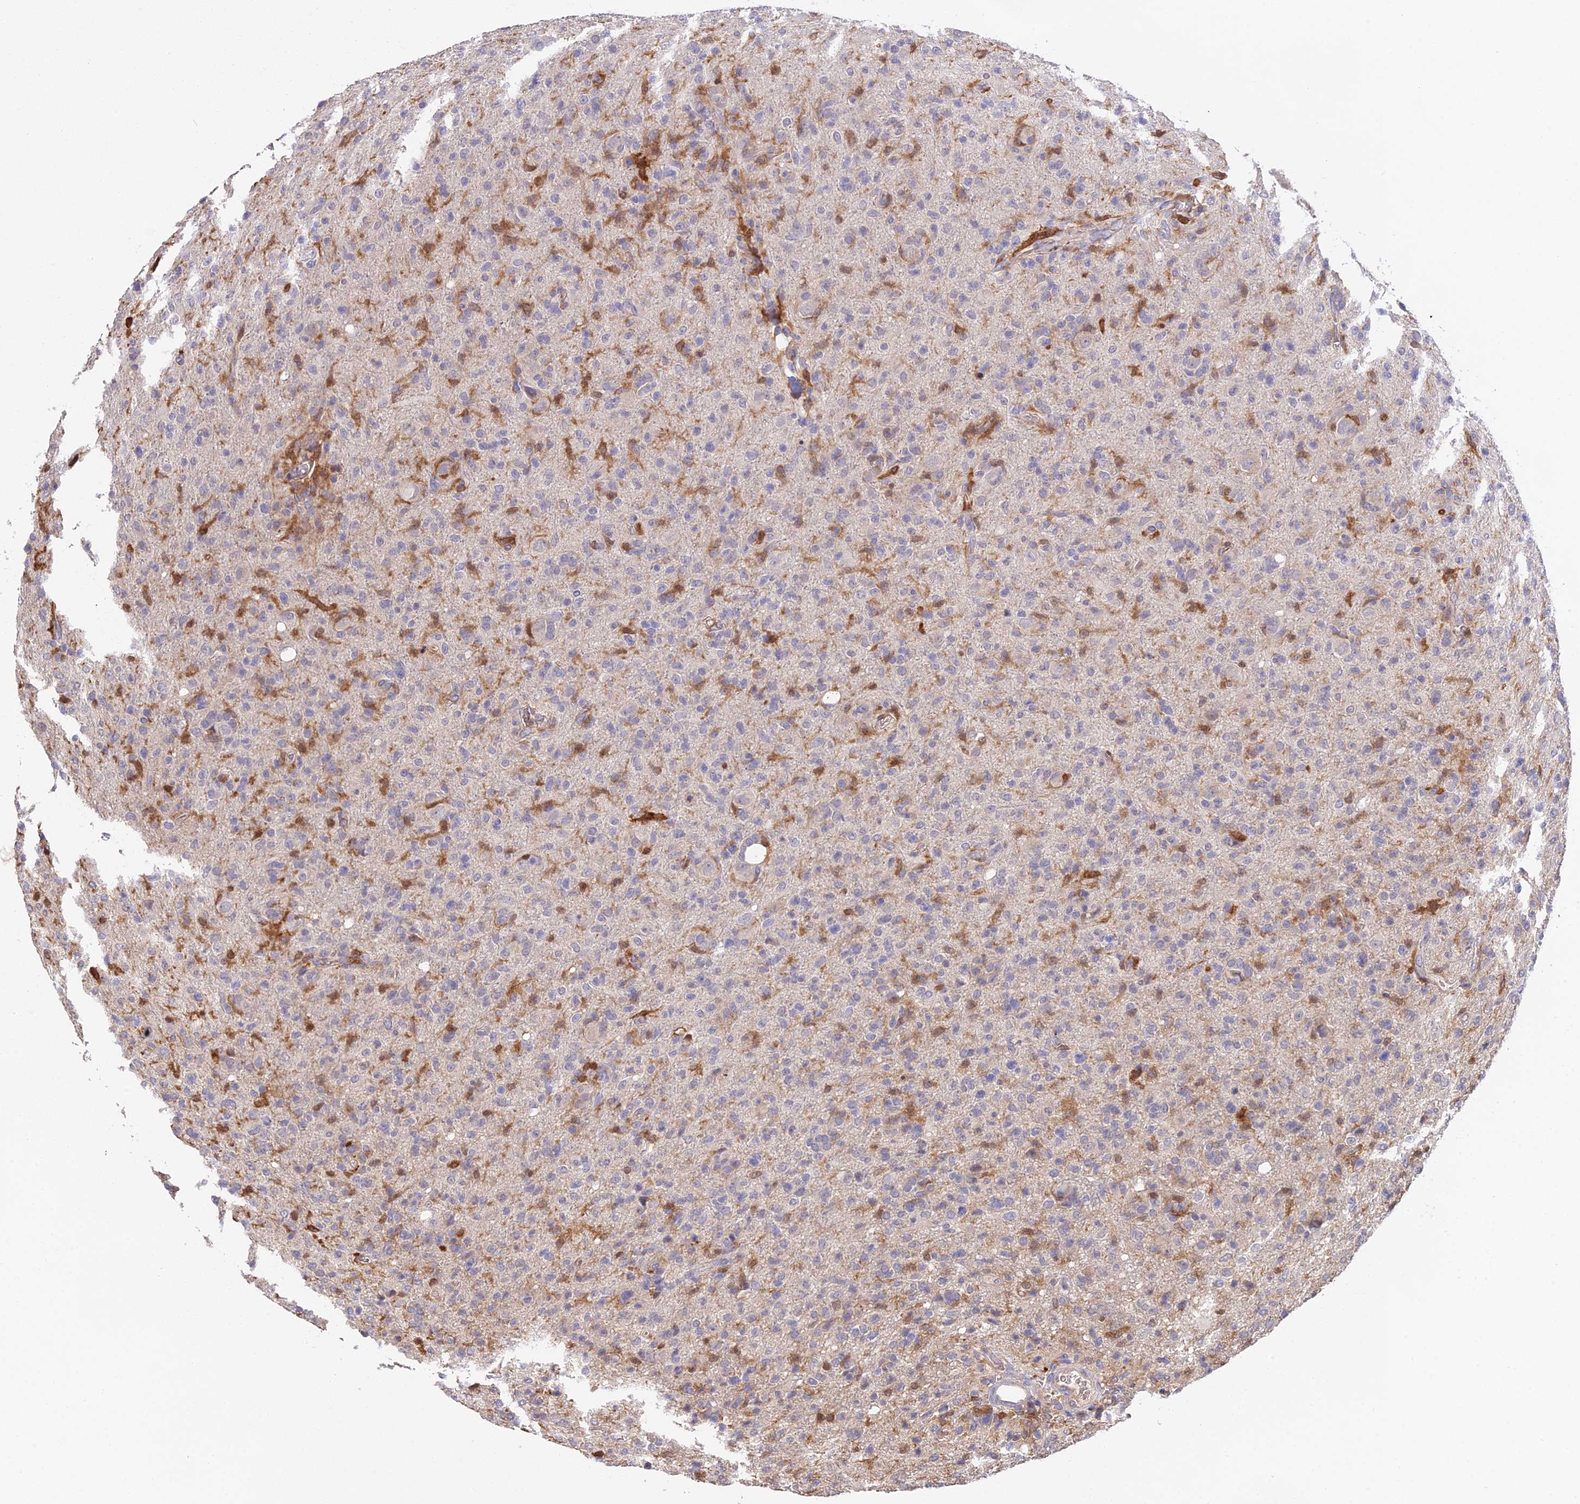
{"staining": {"intensity": "negative", "quantity": "none", "location": "none"}, "tissue": "glioma", "cell_type": "Tumor cells", "image_type": "cancer", "snomed": [{"axis": "morphology", "description": "Glioma, malignant, High grade"}, {"axis": "topography", "description": "Brain"}], "caption": "This is an immunohistochemistry histopathology image of human glioma. There is no expression in tumor cells.", "gene": "FBP1", "patient": {"sex": "female", "age": 57}}